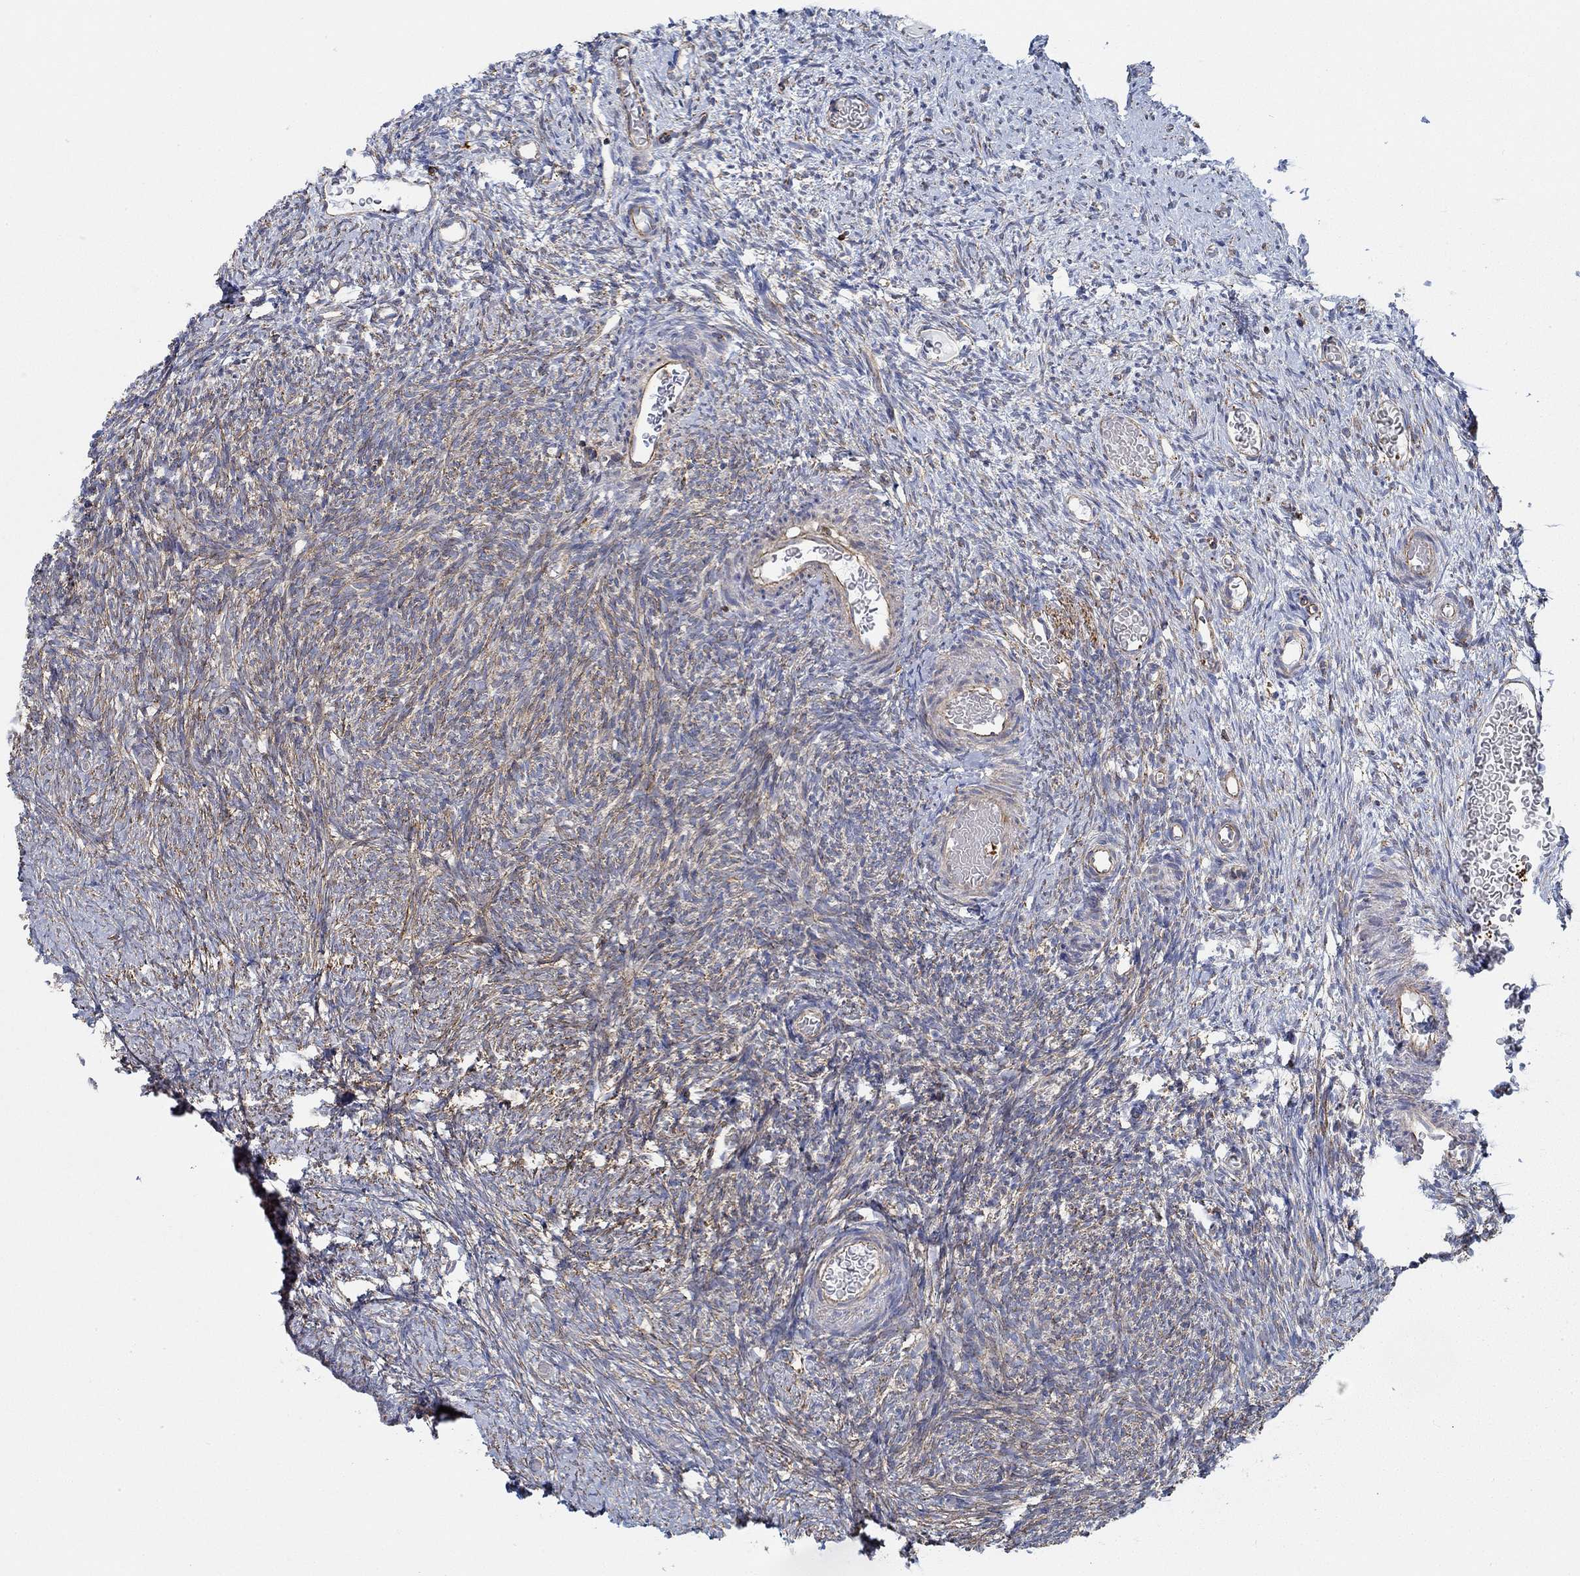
{"staining": {"intensity": "weak", "quantity": "25%-75%", "location": "cytoplasmic/membranous"}, "tissue": "ovary", "cell_type": "Ovarian stroma cells", "image_type": "normal", "snomed": [{"axis": "morphology", "description": "Normal tissue, NOS"}, {"axis": "topography", "description": "Ovary"}], "caption": "An image of human ovary stained for a protein shows weak cytoplasmic/membranous brown staining in ovarian stroma cells. Immunohistochemistry stains the protein in brown and the nuclei are stained blue.", "gene": "STC2", "patient": {"sex": "female", "age": 39}}